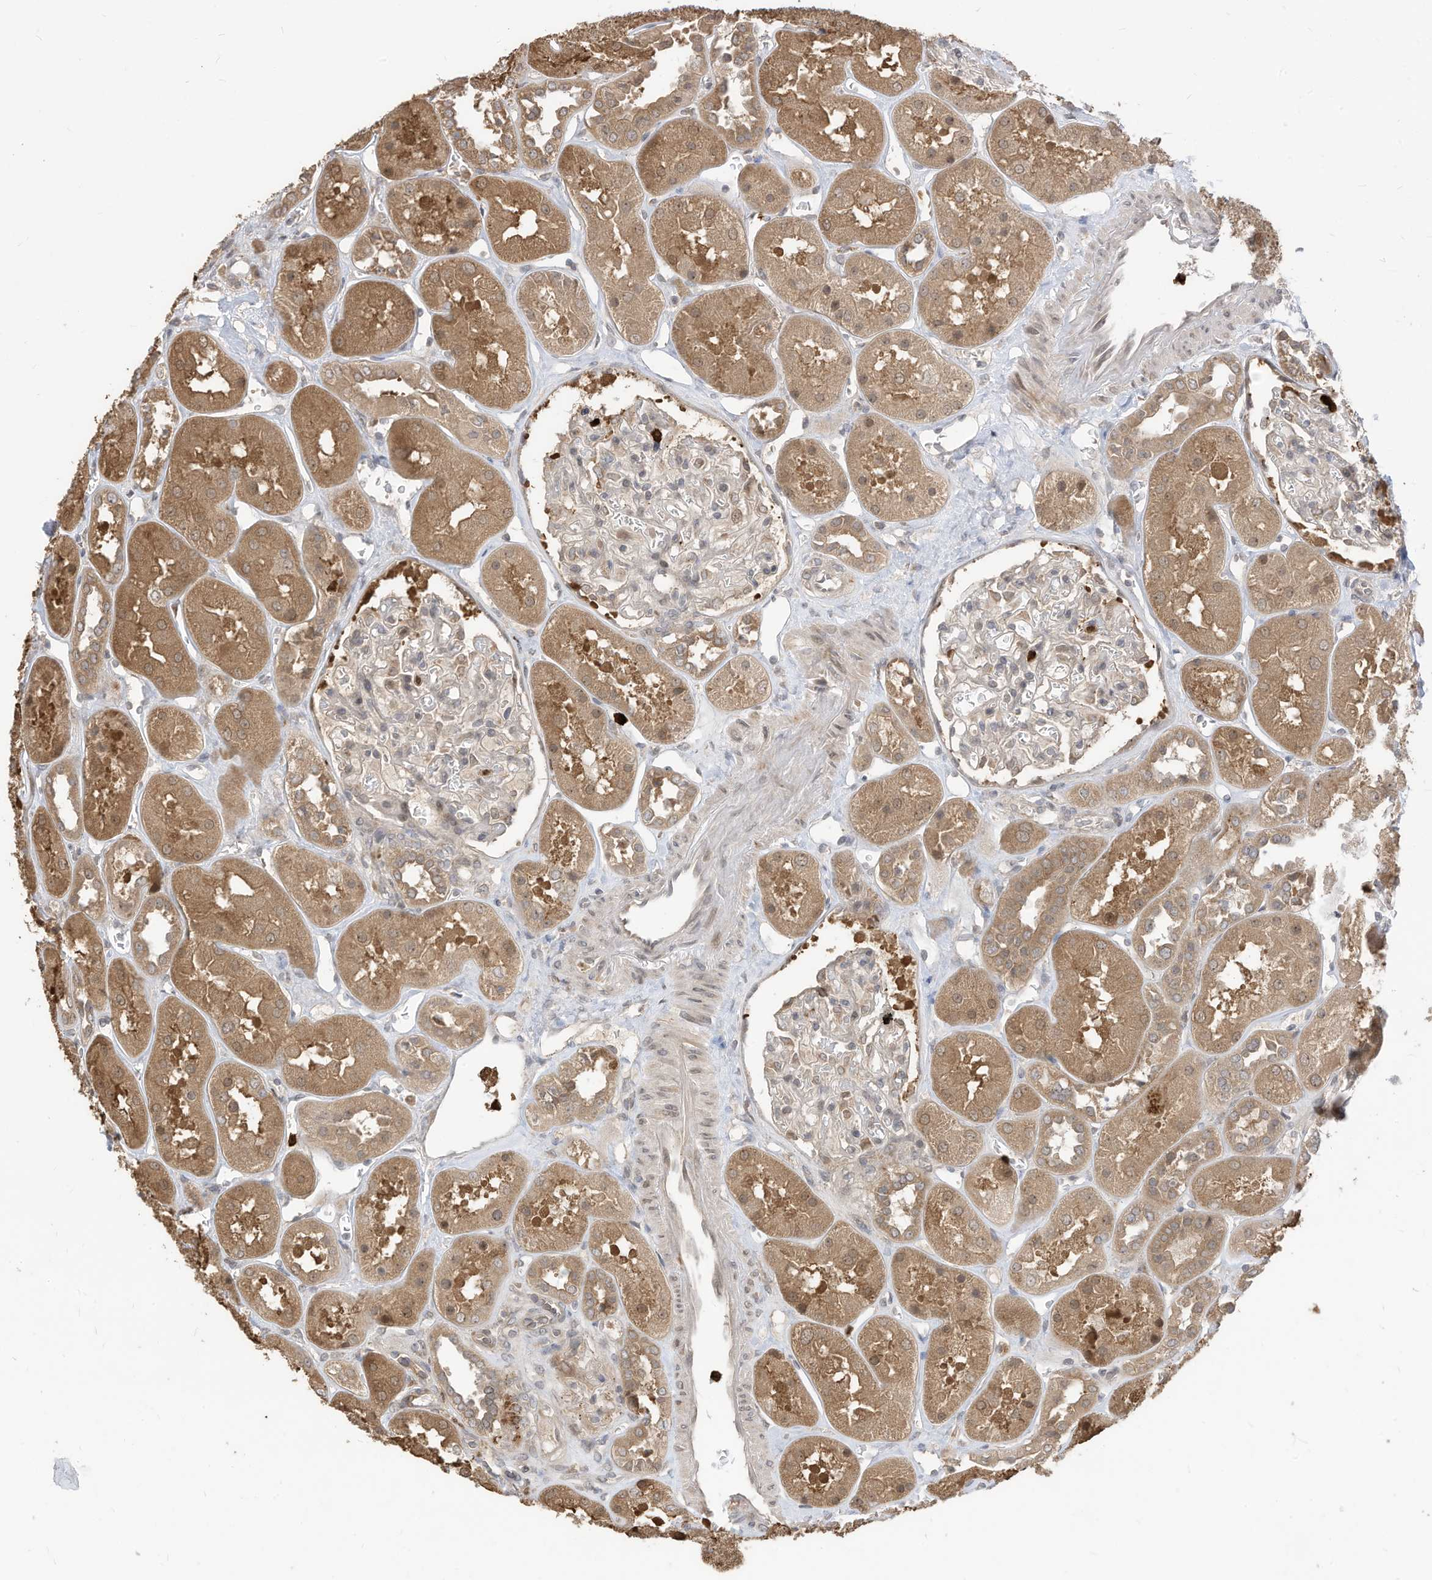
{"staining": {"intensity": "negative", "quantity": "none", "location": "none"}, "tissue": "kidney", "cell_type": "Cells in glomeruli", "image_type": "normal", "snomed": [{"axis": "morphology", "description": "Normal tissue, NOS"}, {"axis": "topography", "description": "Kidney"}], "caption": "This micrograph is of normal kidney stained with immunohistochemistry to label a protein in brown with the nuclei are counter-stained blue. There is no staining in cells in glomeruli.", "gene": "CNKSR1", "patient": {"sex": "male", "age": 70}}